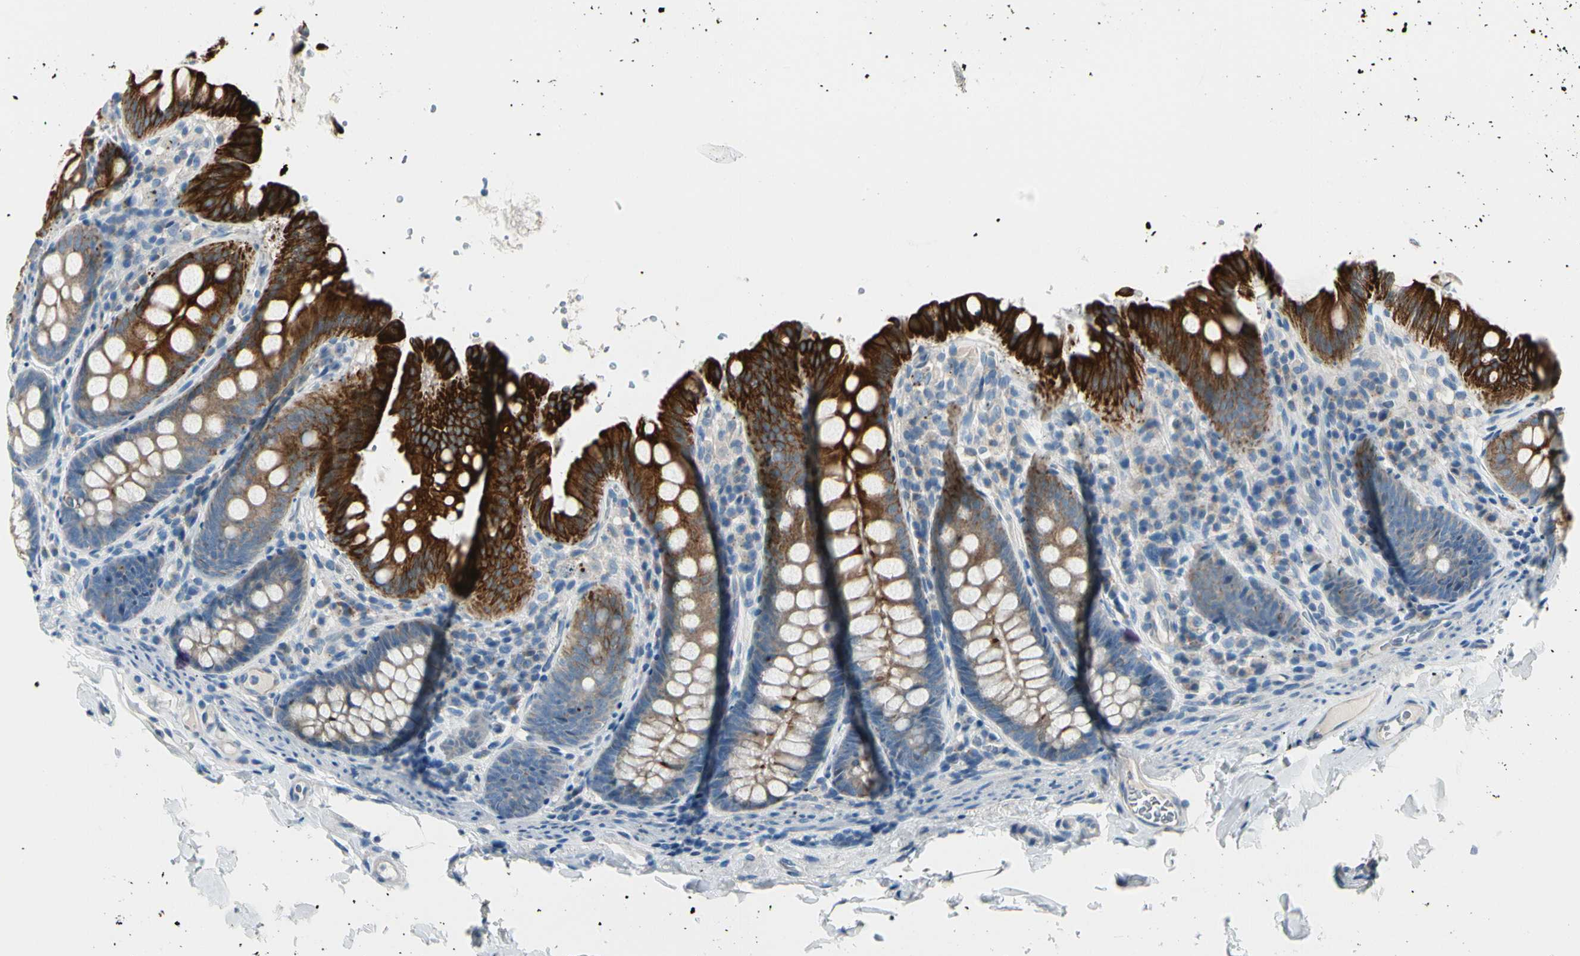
{"staining": {"intensity": "negative", "quantity": "none", "location": "none"}, "tissue": "colon", "cell_type": "Endothelial cells", "image_type": "normal", "snomed": [{"axis": "morphology", "description": "Normal tissue, NOS"}, {"axis": "topography", "description": "Colon"}], "caption": "High power microscopy image of an IHC photomicrograph of unremarkable colon, revealing no significant staining in endothelial cells.", "gene": "DUSP12", "patient": {"sex": "female", "age": 61}}